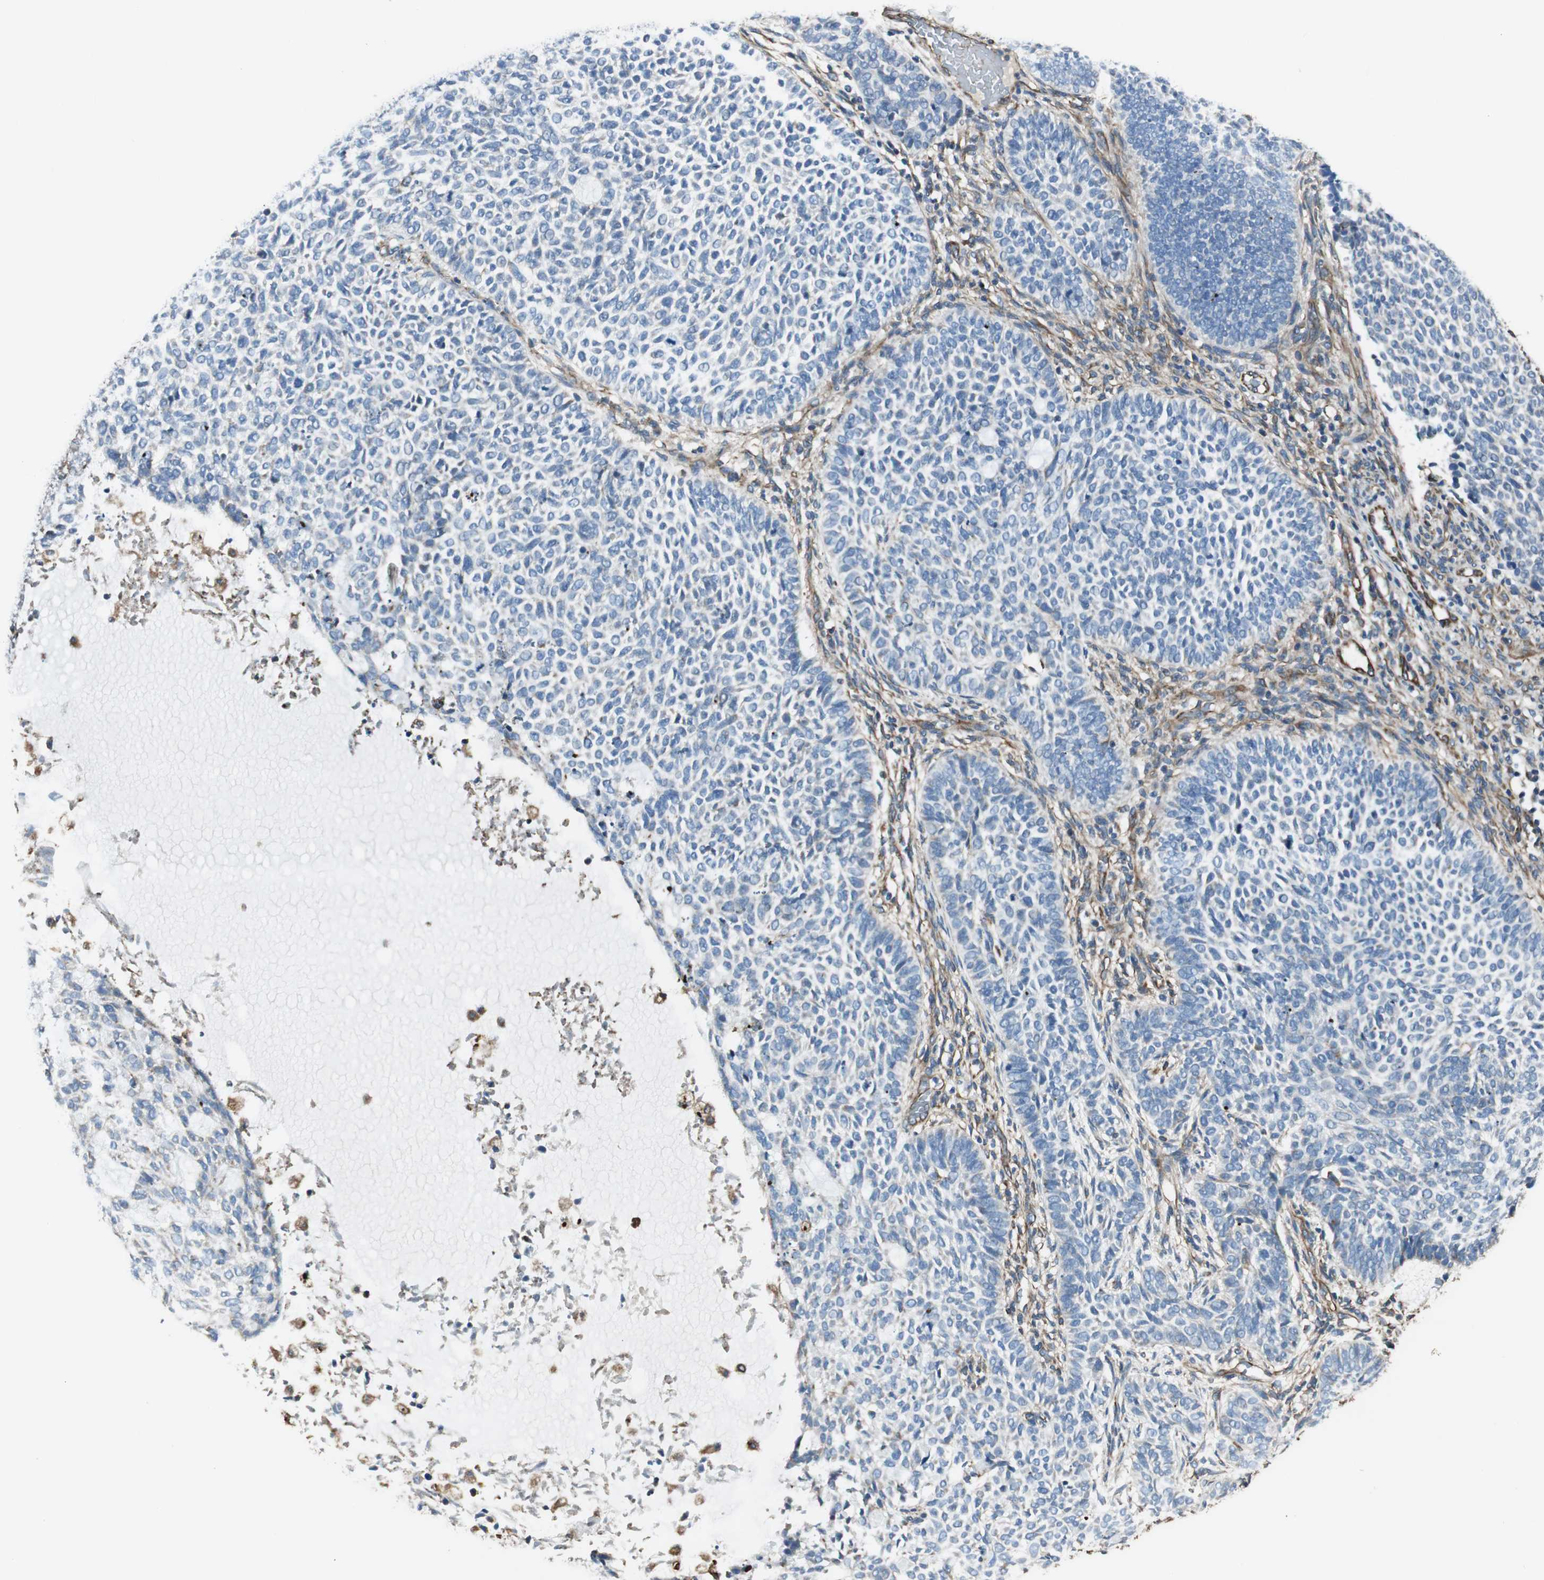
{"staining": {"intensity": "negative", "quantity": "none", "location": "none"}, "tissue": "skin cancer", "cell_type": "Tumor cells", "image_type": "cancer", "snomed": [{"axis": "morphology", "description": "Basal cell carcinoma"}, {"axis": "topography", "description": "Skin"}], "caption": "This is a photomicrograph of immunohistochemistry (IHC) staining of basal cell carcinoma (skin), which shows no staining in tumor cells.", "gene": "SRCIN1", "patient": {"sex": "male", "age": 87}}